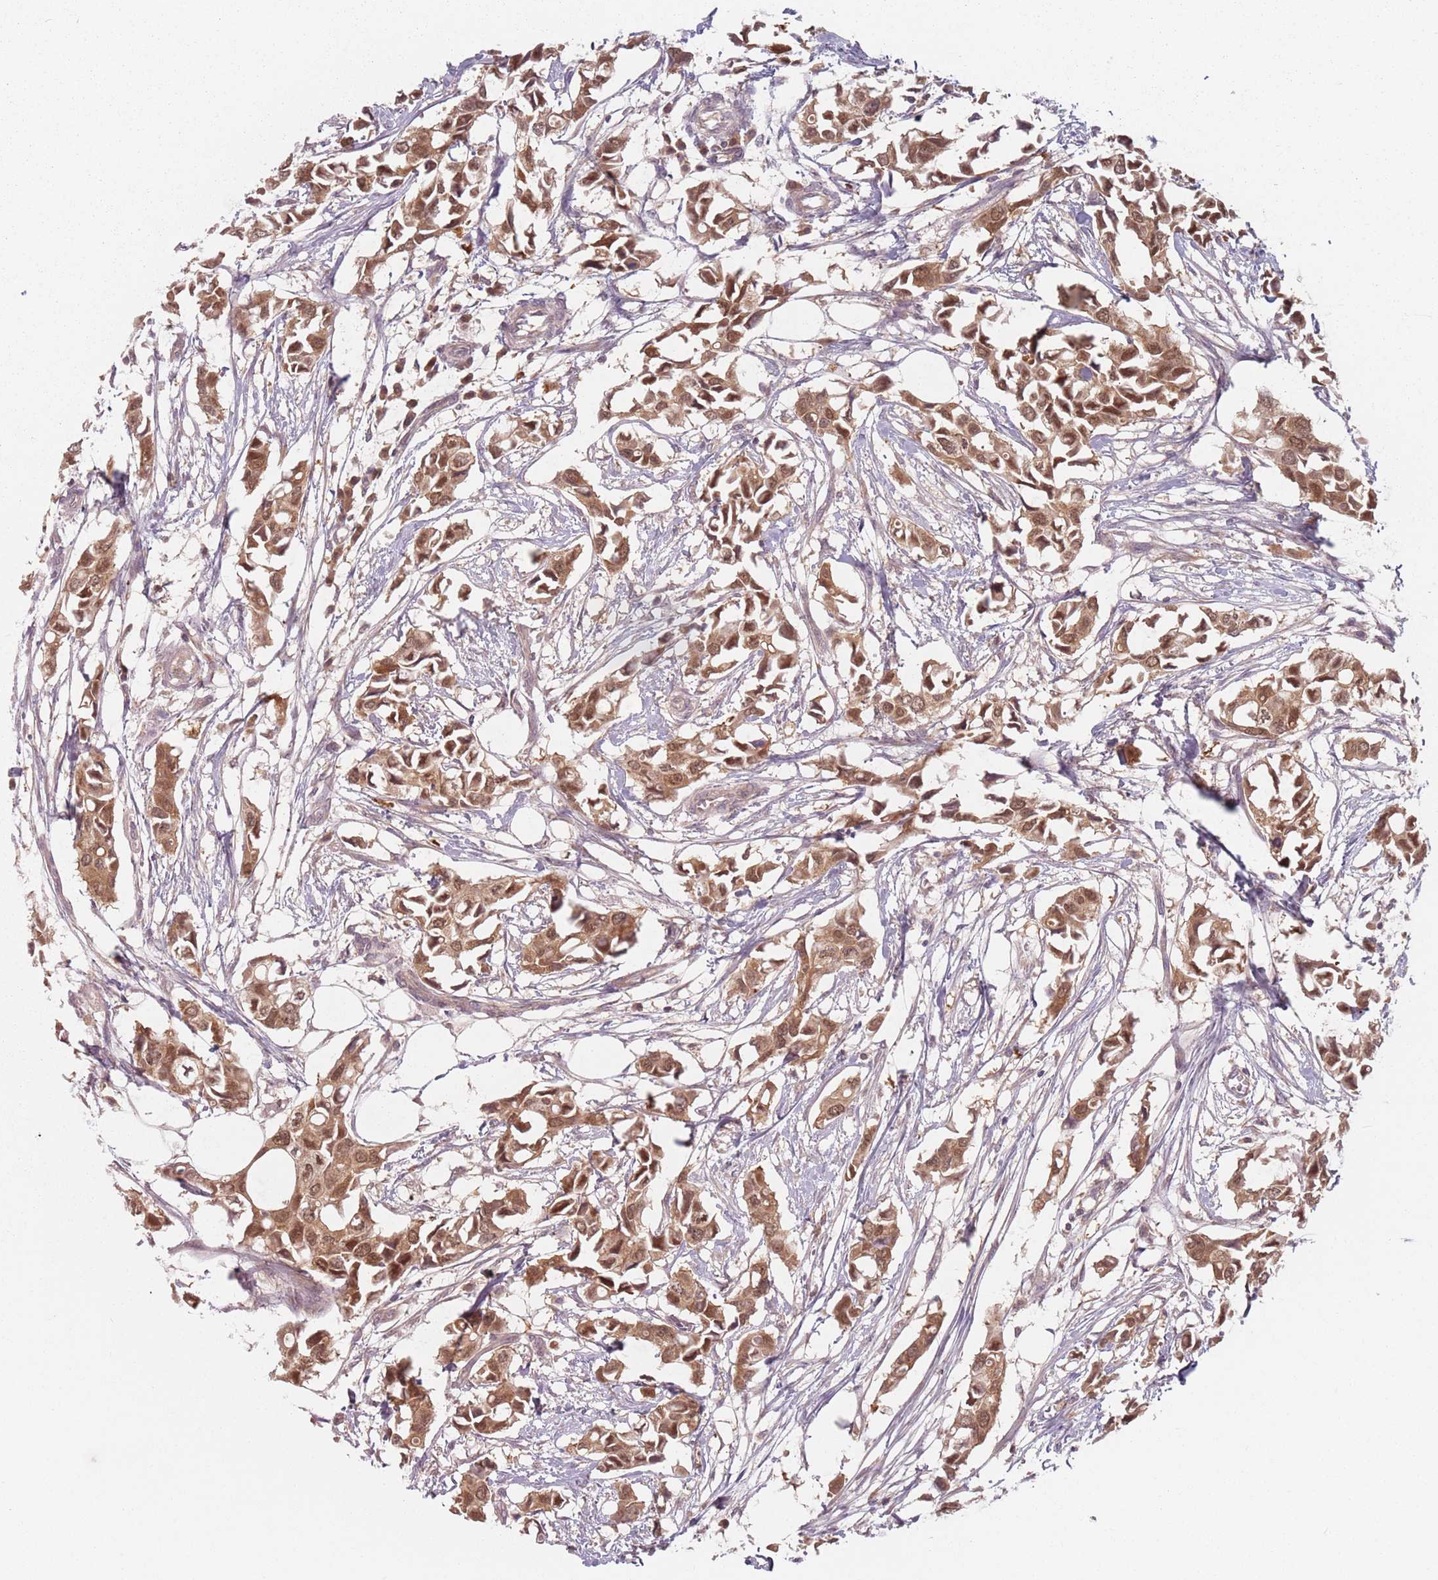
{"staining": {"intensity": "moderate", "quantity": ">75%", "location": "cytoplasmic/membranous,nuclear"}, "tissue": "breast cancer", "cell_type": "Tumor cells", "image_type": "cancer", "snomed": [{"axis": "morphology", "description": "Duct carcinoma"}, {"axis": "topography", "description": "Breast"}], "caption": "Protein expression analysis of human invasive ductal carcinoma (breast) reveals moderate cytoplasmic/membranous and nuclear staining in about >75% of tumor cells.", "gene": "NAXE", "patient": {"sex": "female", "age": 41}}